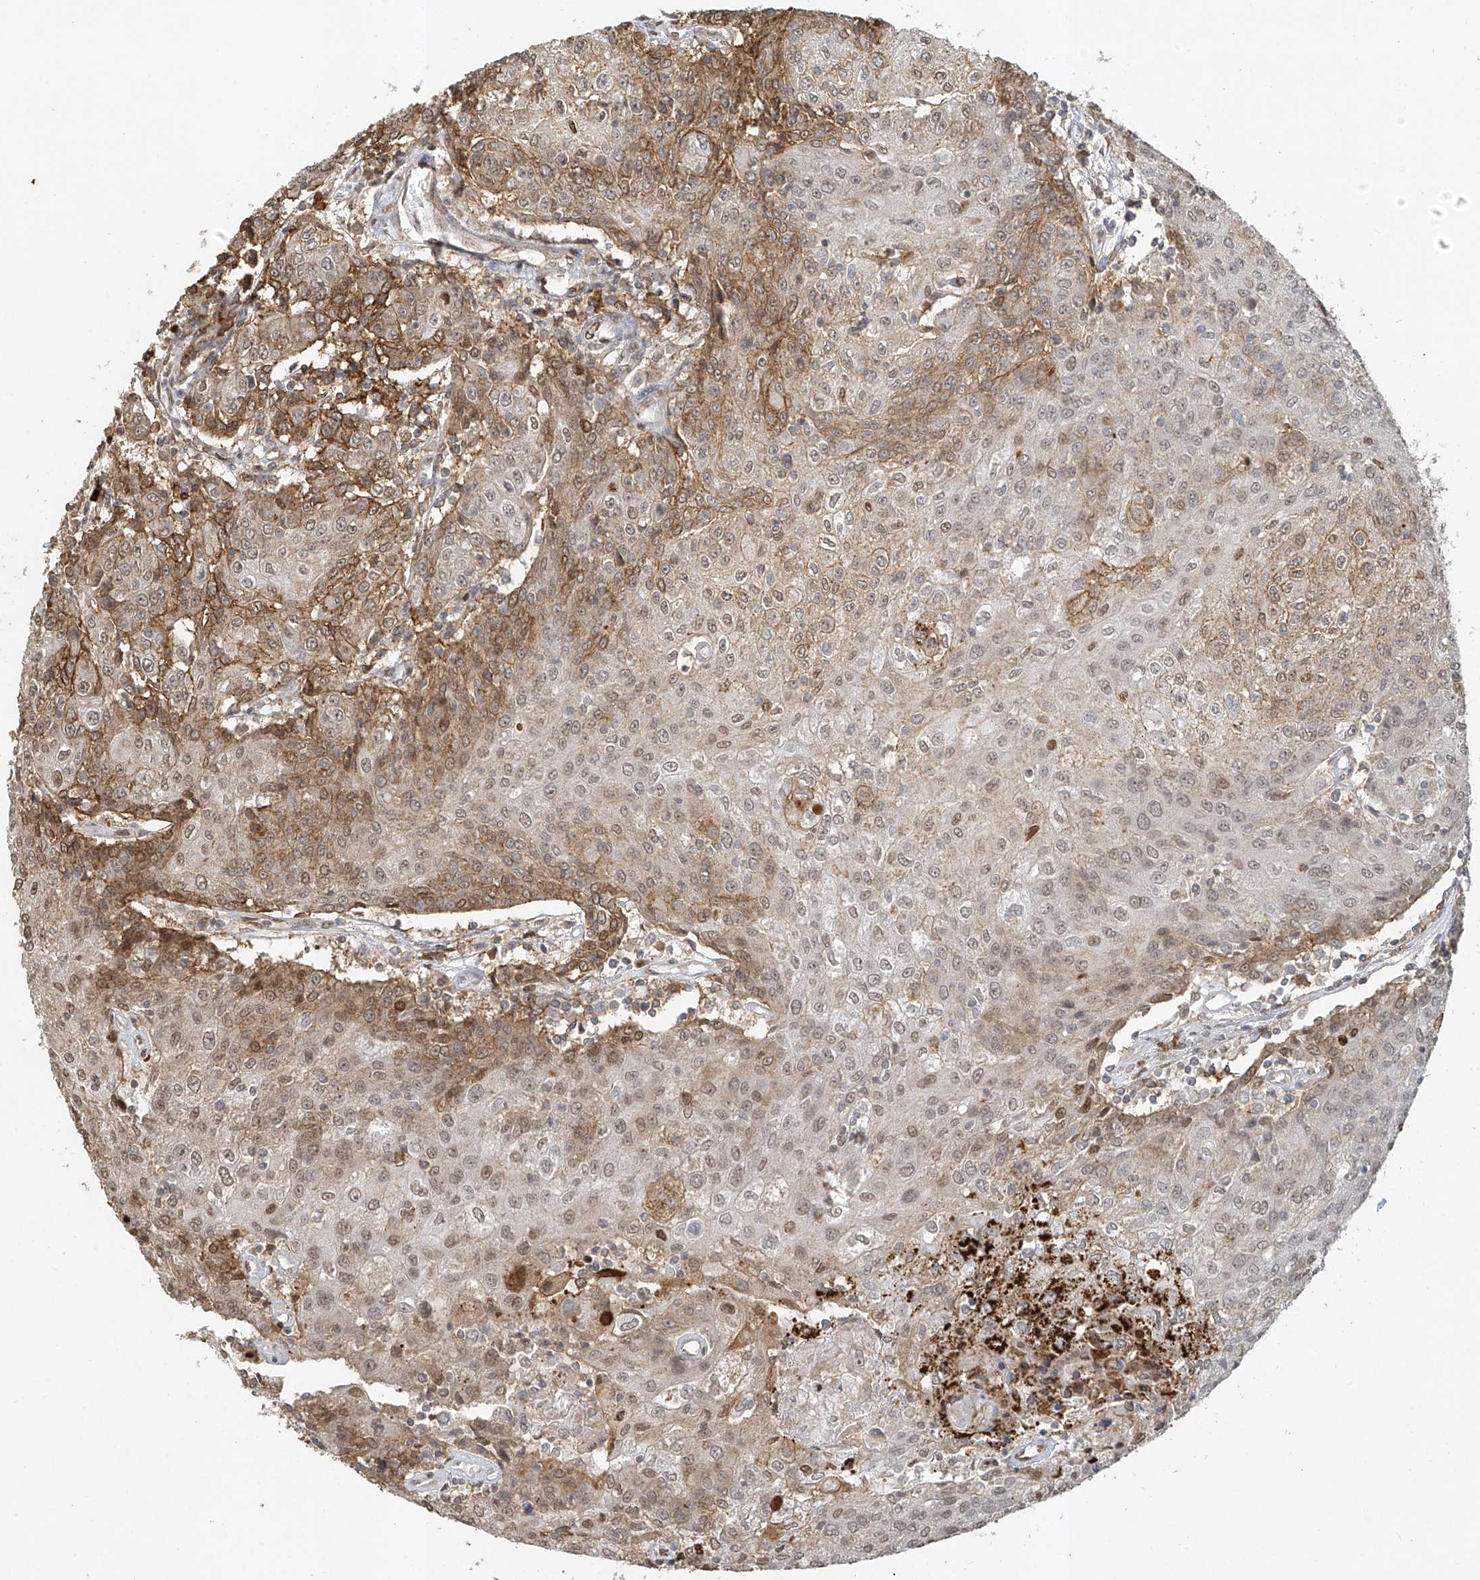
{"staining": {"intensity": "moderate", "quantity": ">75%", "location": "cytoplasmic/membranous,nuclear"}, "tissue": "urothelial cancer", "cell_type": "Tumor cells", "image_type": "cancer", "snomed": [{"axis": "morphology", "description": "Urothelial carcinoma, High grade"}, {"axis": "topography", "description": "Urinary bladder"}], "caption": "High-grade urothelial carcinoma stained for a protein demonstrates moderate cytoplasmic/membranous and nuclear positivity in tumor cells.", "gene": "ATRIP", "patient": {"sex": "female", "age": 85}}